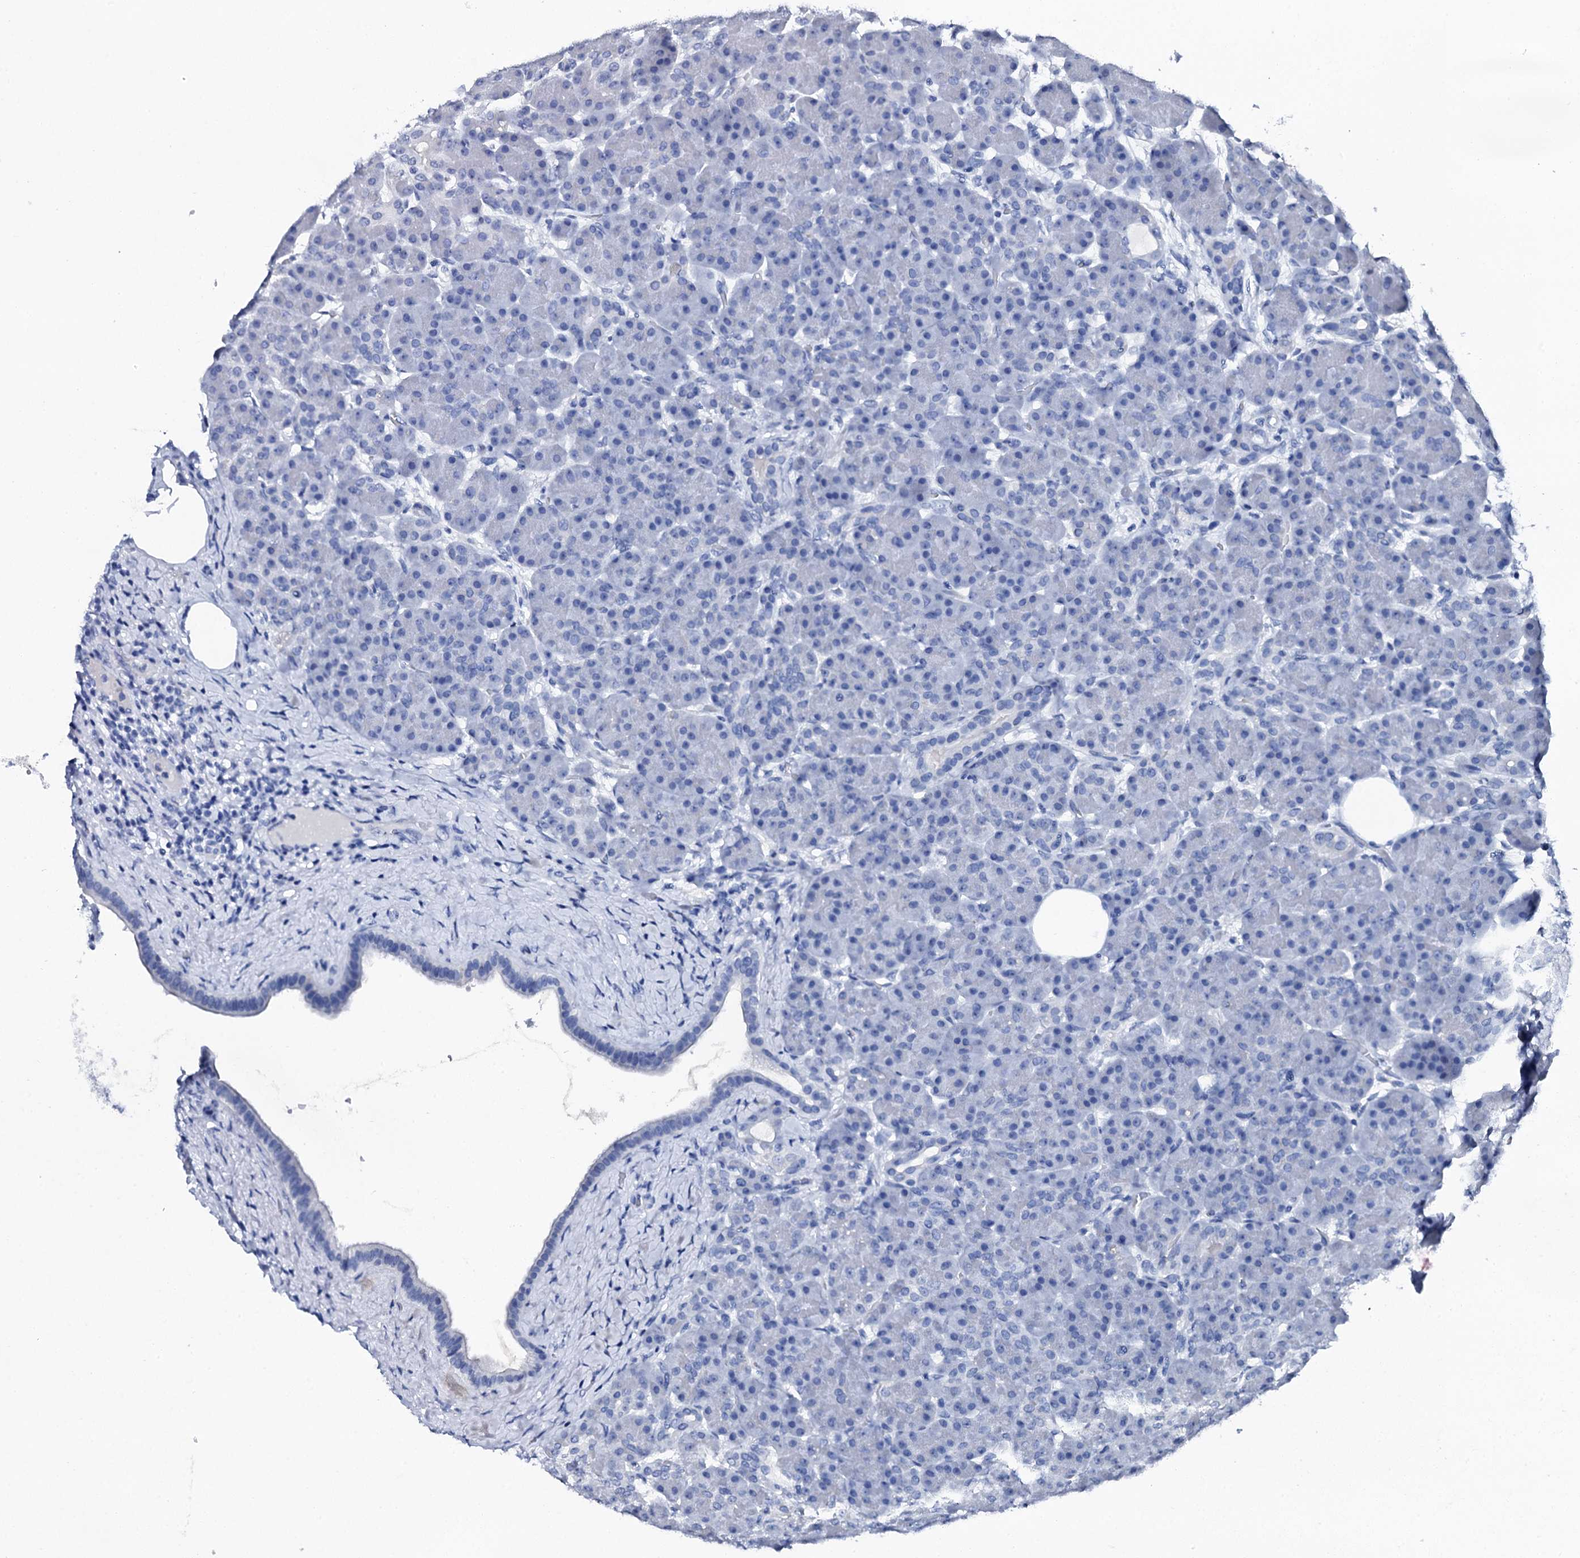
{"staining": {"intensity": "negative", "quantity": "none", "location": "none"}, "tissue": "pancreas", "cell_type": "Exocrine glandular cells", "image_type": "normal", "snomed": [{"axis": "morphology", "description": "Normal tissue, NOS"}, {"axis": "topography", "description": "Pancreas"}], "caption": "The immunohistochemistry (IHC) image has no significant expression in exocrine glandular cells of pancreas.", "gene": "PTH", "patient": {"sex": "male", "age": 63}}